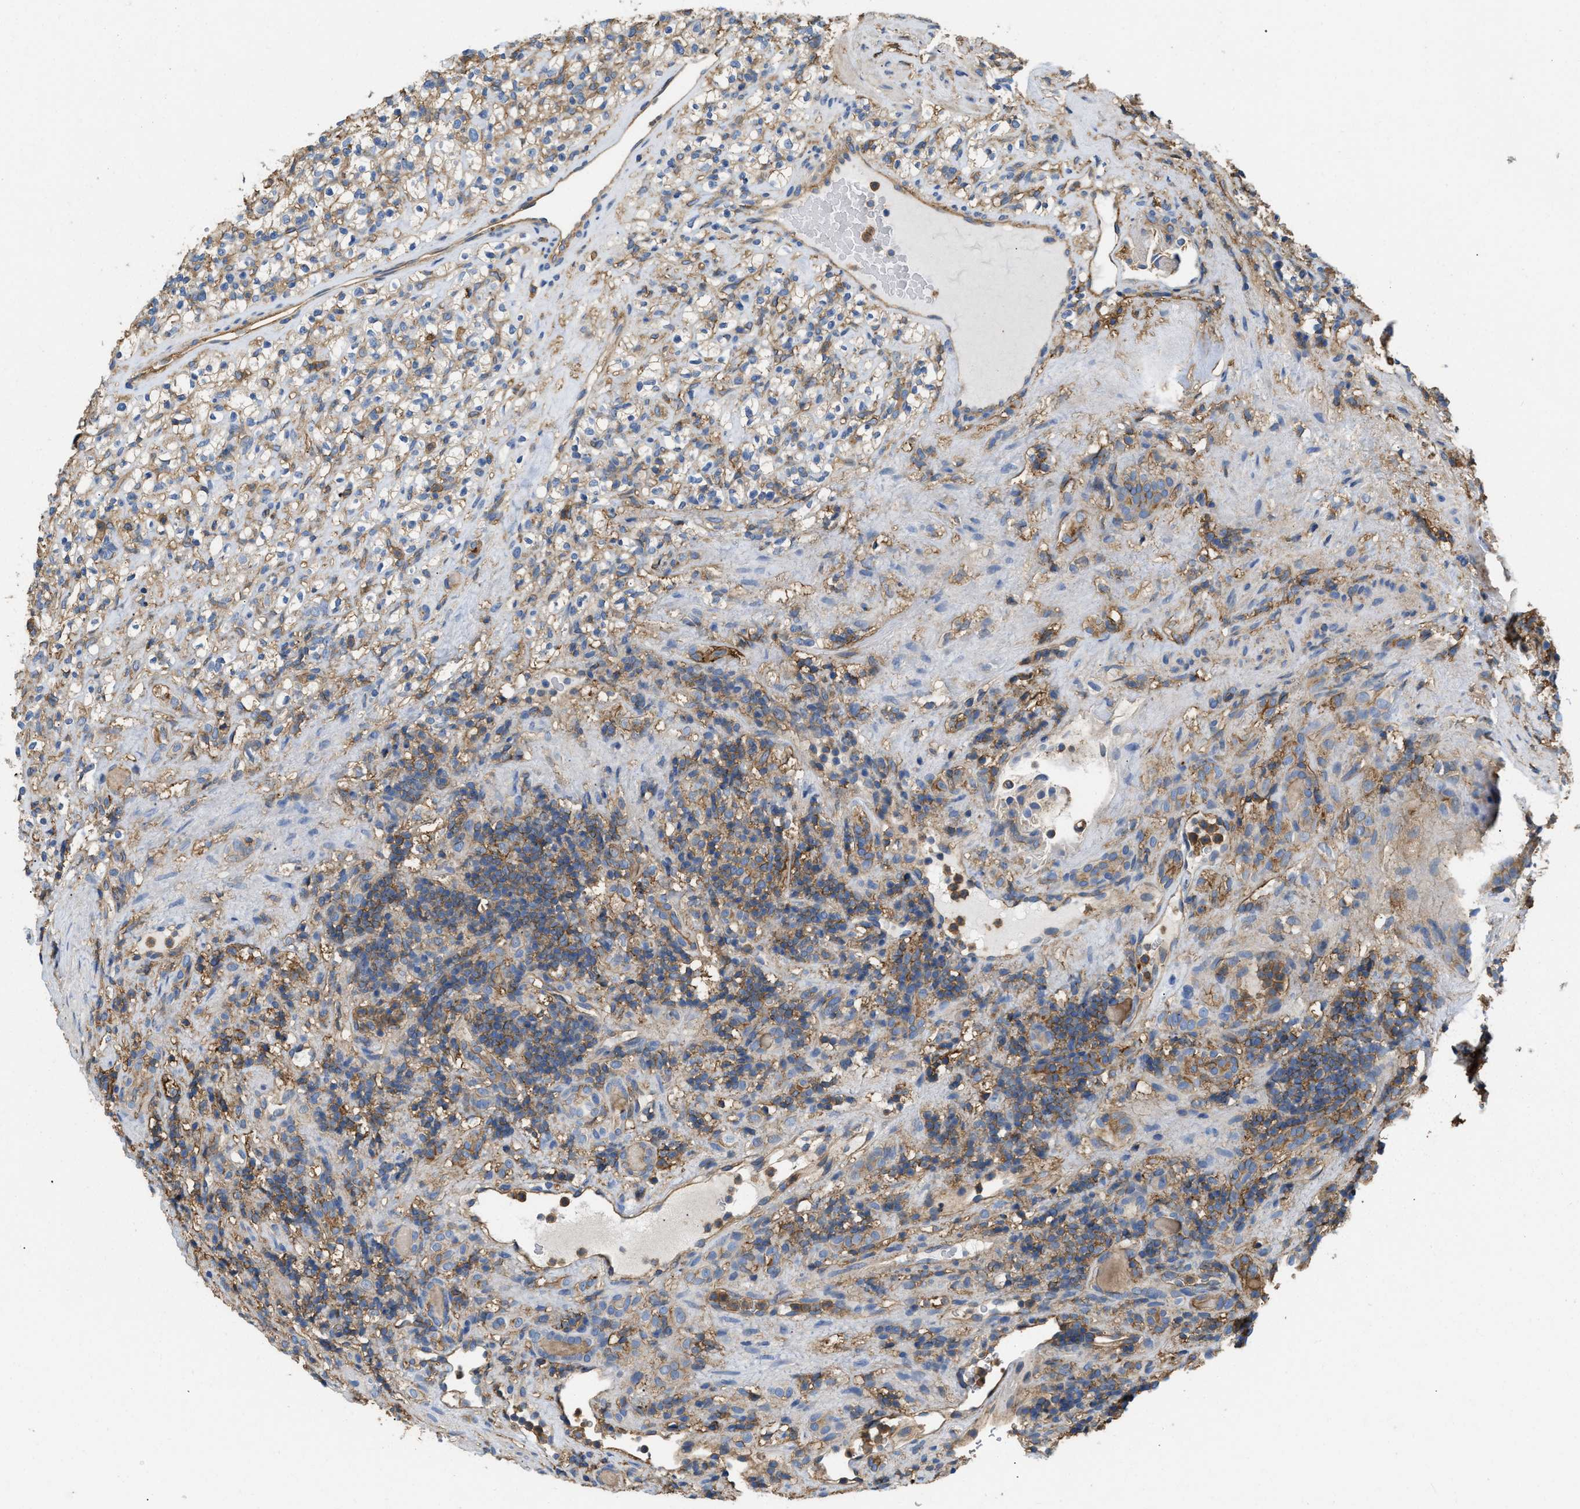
{"staining": {"intensity": "weak", "quantity": "25%-75%", "location": "cytoplasmic/membranous"}, "tissue": "renal cancer", "cell_type": "Tumor cells", "image_type": "cancer", "snomed": [{"axis": "morphology", "description": "Normal tissue, NOS"}, {"axis": "morphology", "description": "Adenocarcinoma, NOS"}, {"axis": "topography", "description": "Kidney"}], "caption": "A brown stain shows weak cytoplasmic/membranous staining of a protein in renal cancer (adenocarcinoma) tumor cells.", "gene": "GNB4", "patient": {"sex": "female", "age": 72}}